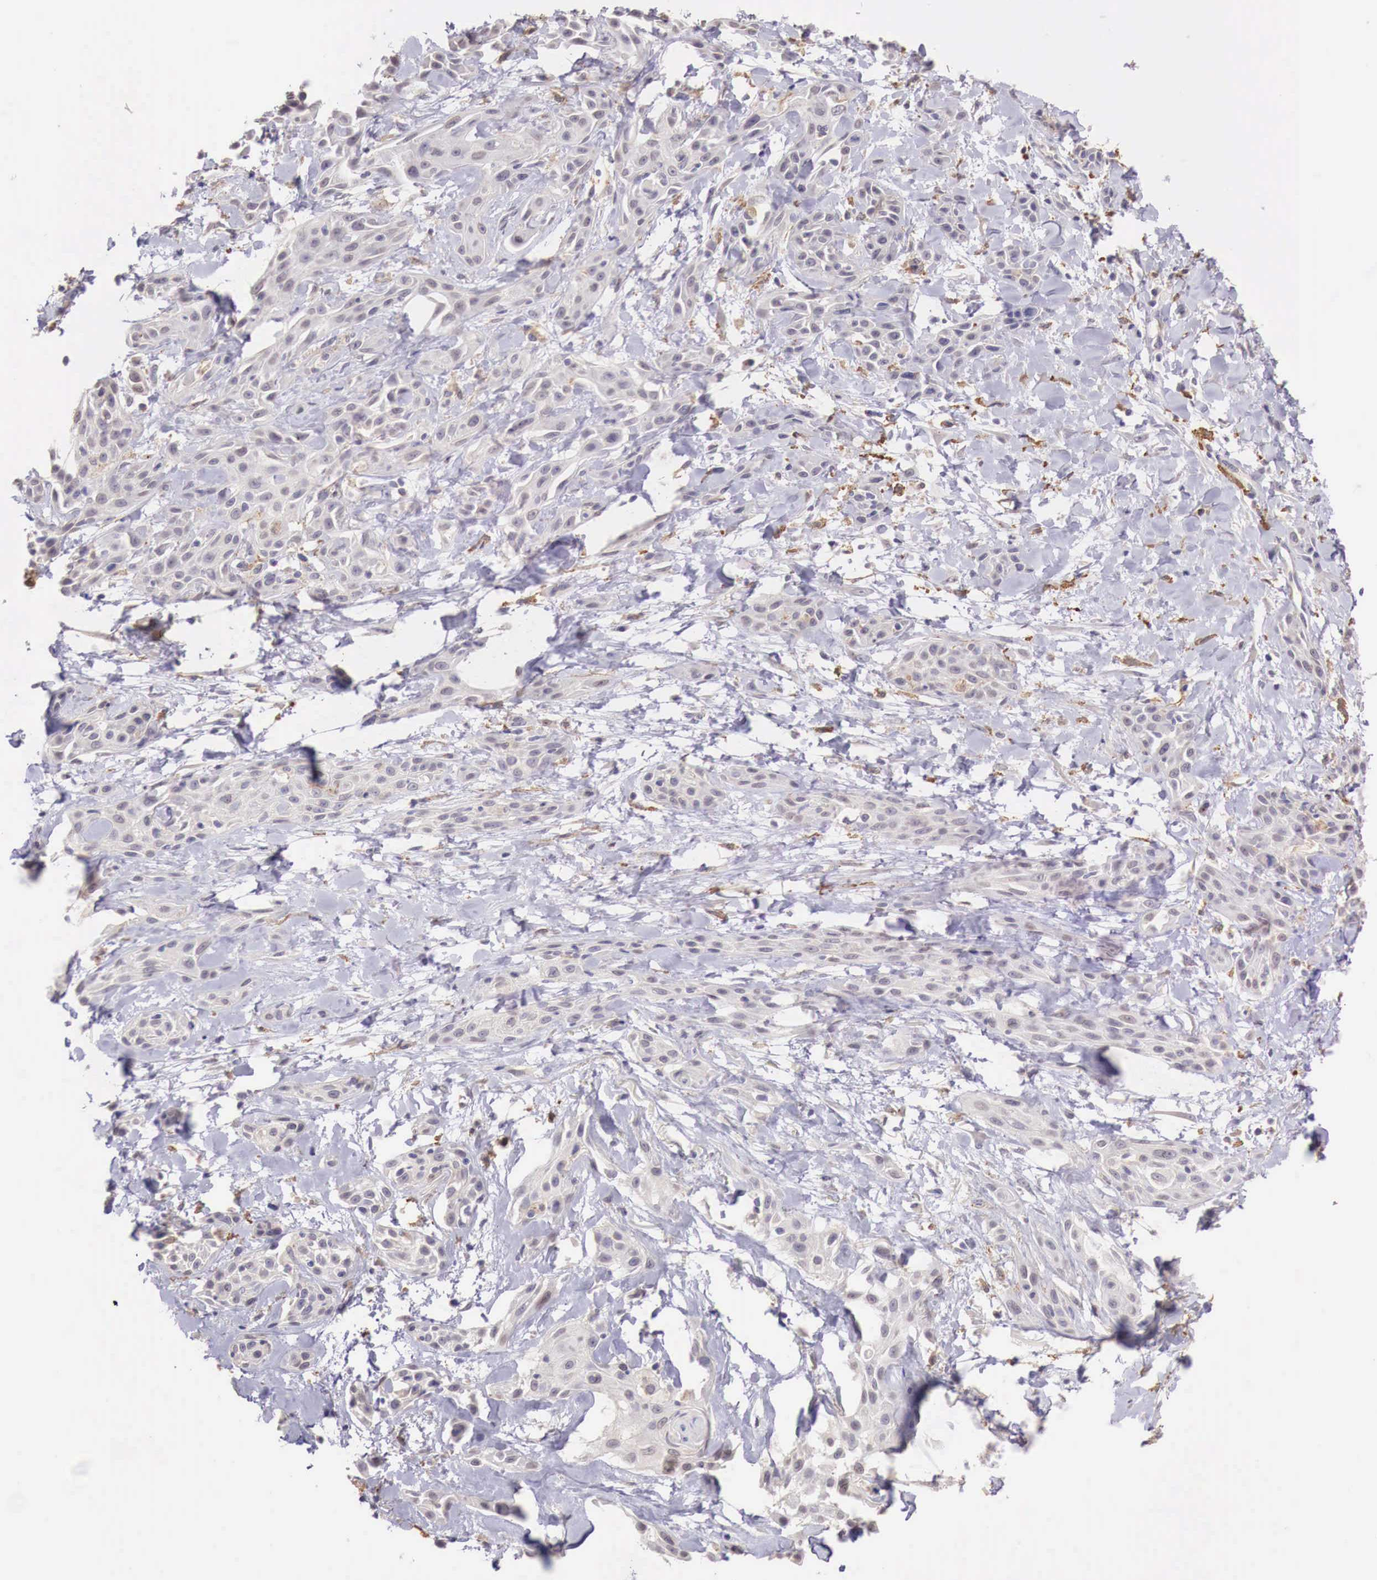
{"staining": {"intensity": "weak", "quantity": "<25%", "location": "cytoplasmic/membranous"}, "tissue": "skin cancer", "cell_type": "Tumor cells", "image_type": "cancer", "snomed": [{"axis": "morphology", "description": "Squamous cell carcinoma, NOS"}, {"axis": "topography", "description": "Skin"}, {"axis": "topography", "description": "Anal"}], "caption": "High power microscopy photomicrograph of an IHC image of skin cancer, revealing no significant staining in tumor cells.", "gene": "CHRDL1", "patient": {"sex": "male", "age": 64}}